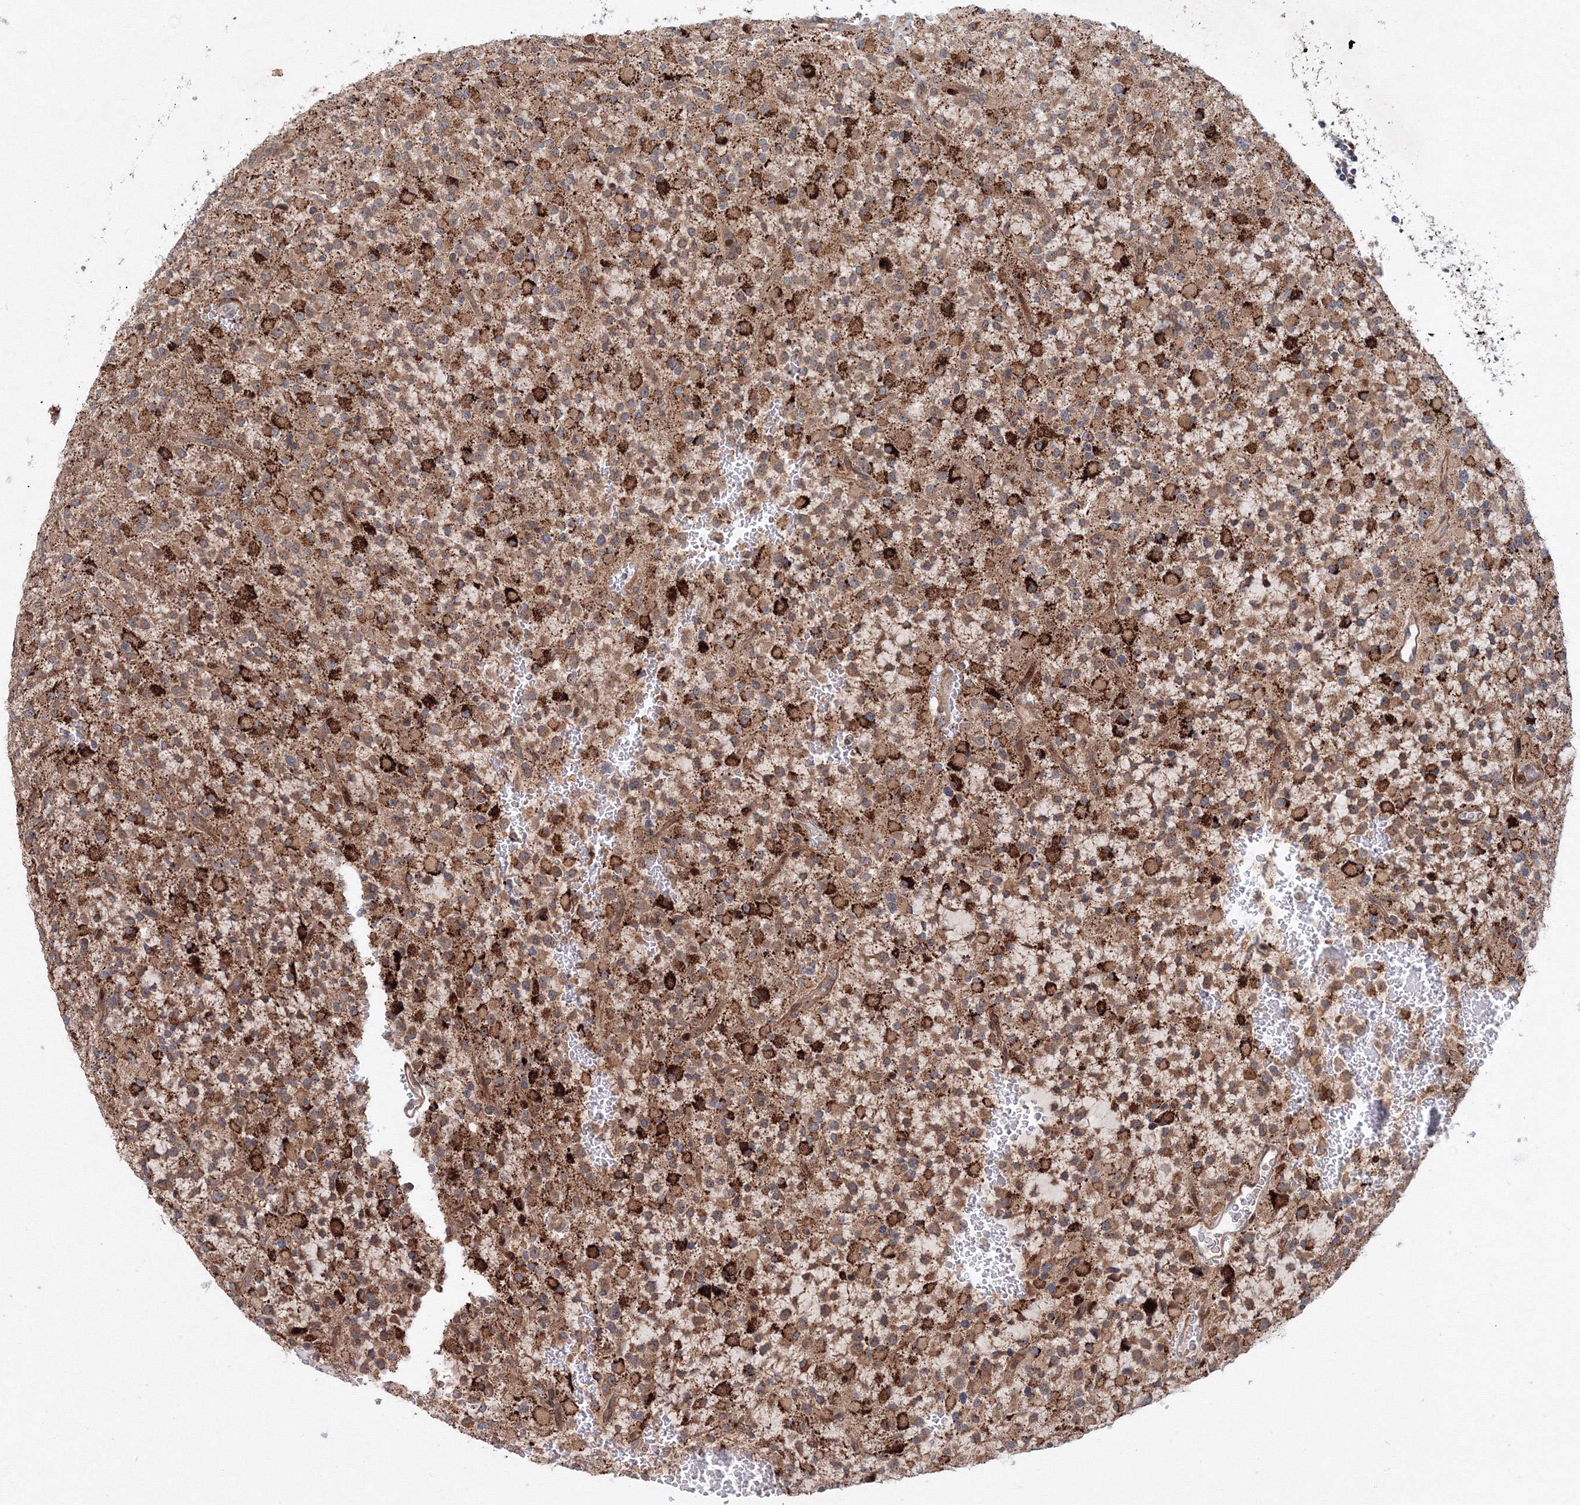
{"staining": {"intensity": "moderate", "quantity": ">75%", "location": "cytoplasmic/membranous"}, "tissue": "glioma", "cell_type": "Tumor cells", "image_type": "cancer", "snomed": [{"axis": "morphology", "description": "Glioma, malignant, High grade"}, {"axis": "topography", "description": "Brain"}], "caption": "Immunohistochemistry (IHC) micrograph of neoplastic tissue: glioma stained using immunohistochemistry reveals medium levels of moderate protein expression localized specifically in the cytoplasmic/membranous of tumor cells, appearing as a cytoplasmic/membranous brown color.", "gene": "ANKAR", "patient": {"sex": "male", "age": 34}}